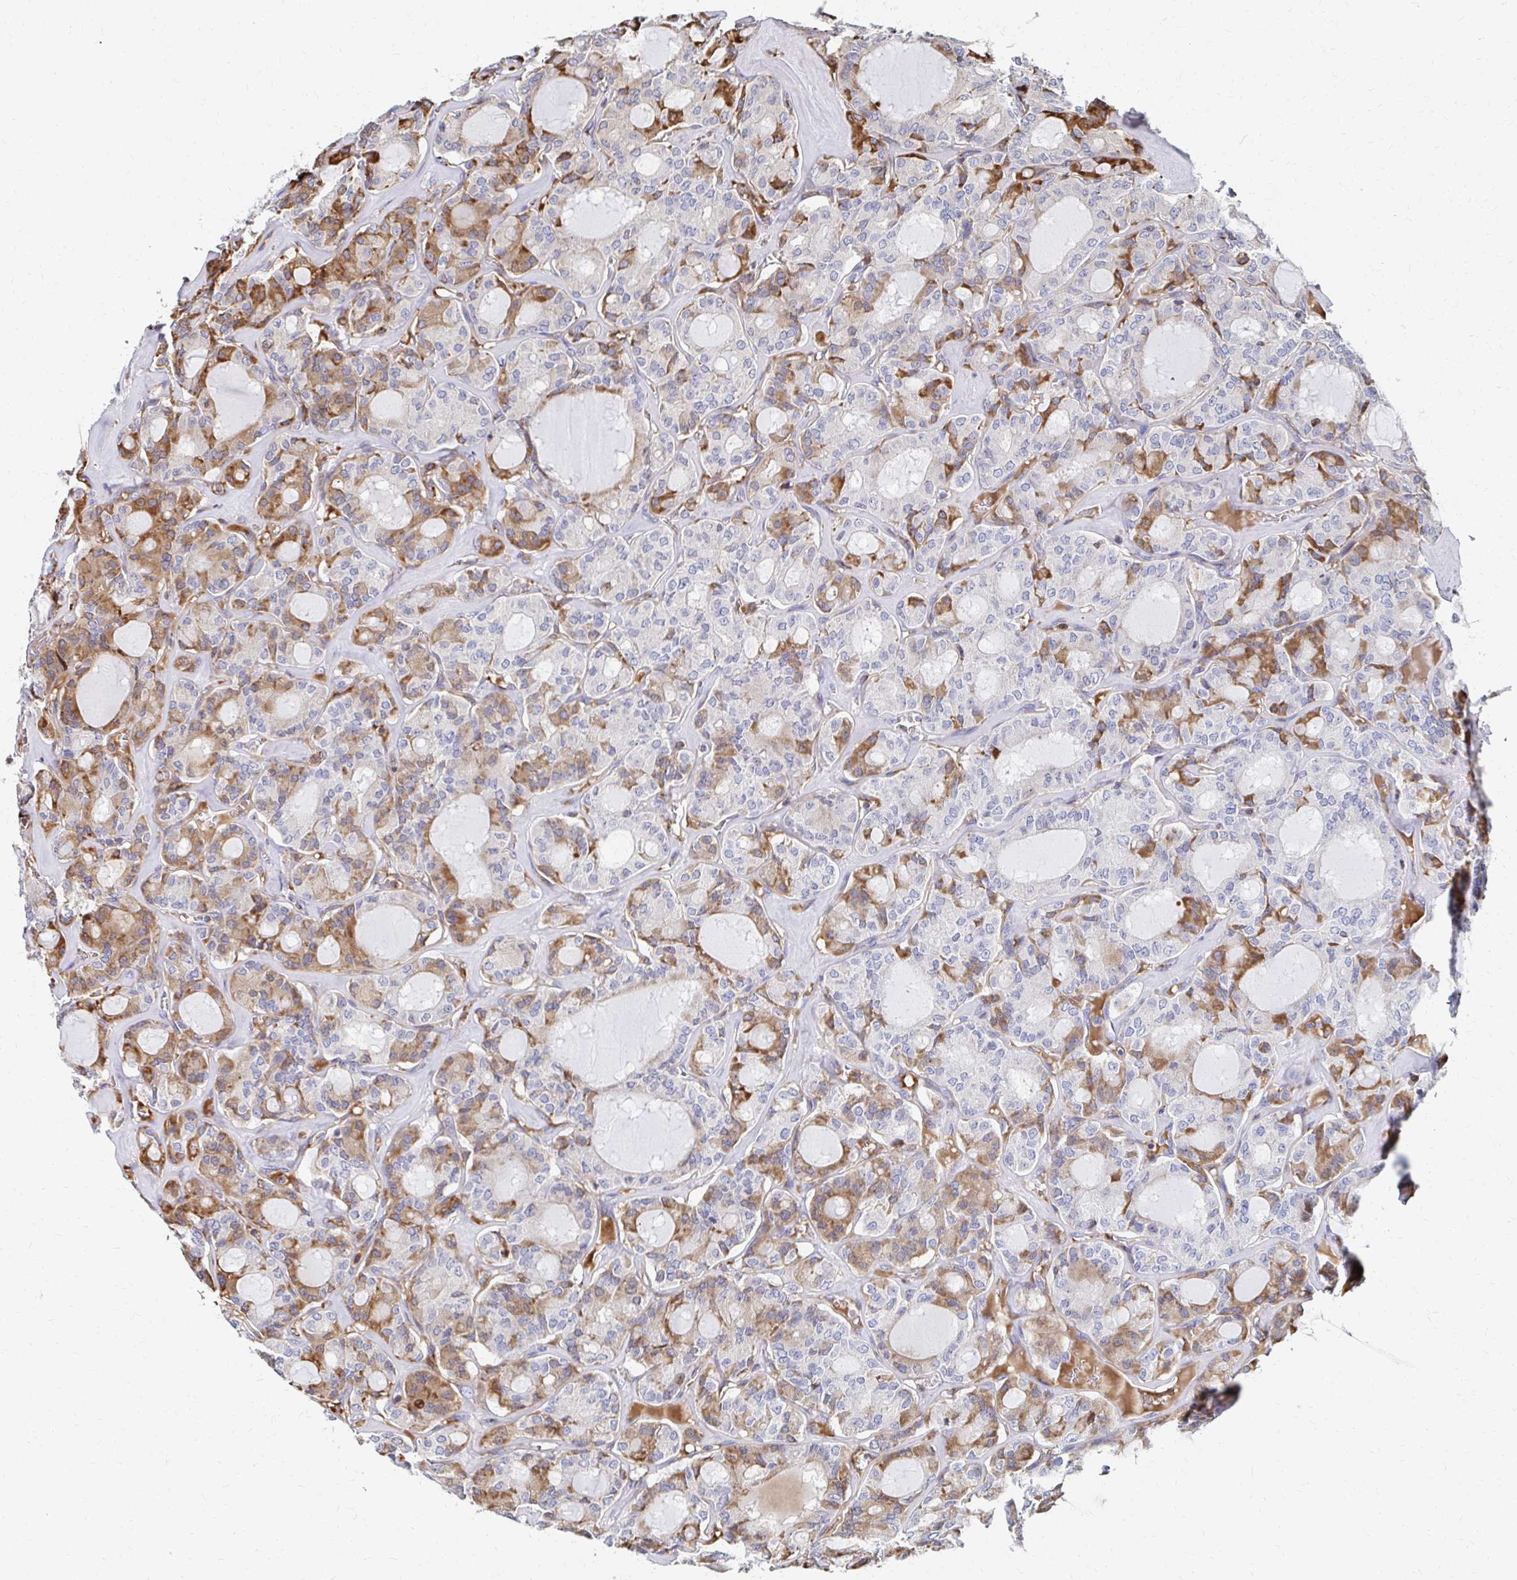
{"staining": {"intensity": "moderate", "quantity": "25%-75%", "location": "cytoplasmic/membranous"}, "tissue": "thyroid cancer", "cell_type": "Tumor cells", "image_type": "cancer", "snomed": [{"axis": "morphology", "description": "Papillary adenocarcinoma, NOS"}, {"axis": "topography", "description": "Thyroid gland"}], "caption": "Papillary adenocarcinoma (thyroid) stained for a protein exhibits moderate cytoplasmic/membranous positivity in tumor cells.", "gene": "MAN1A1", "patient": {"sex": "male", "age": 87}}